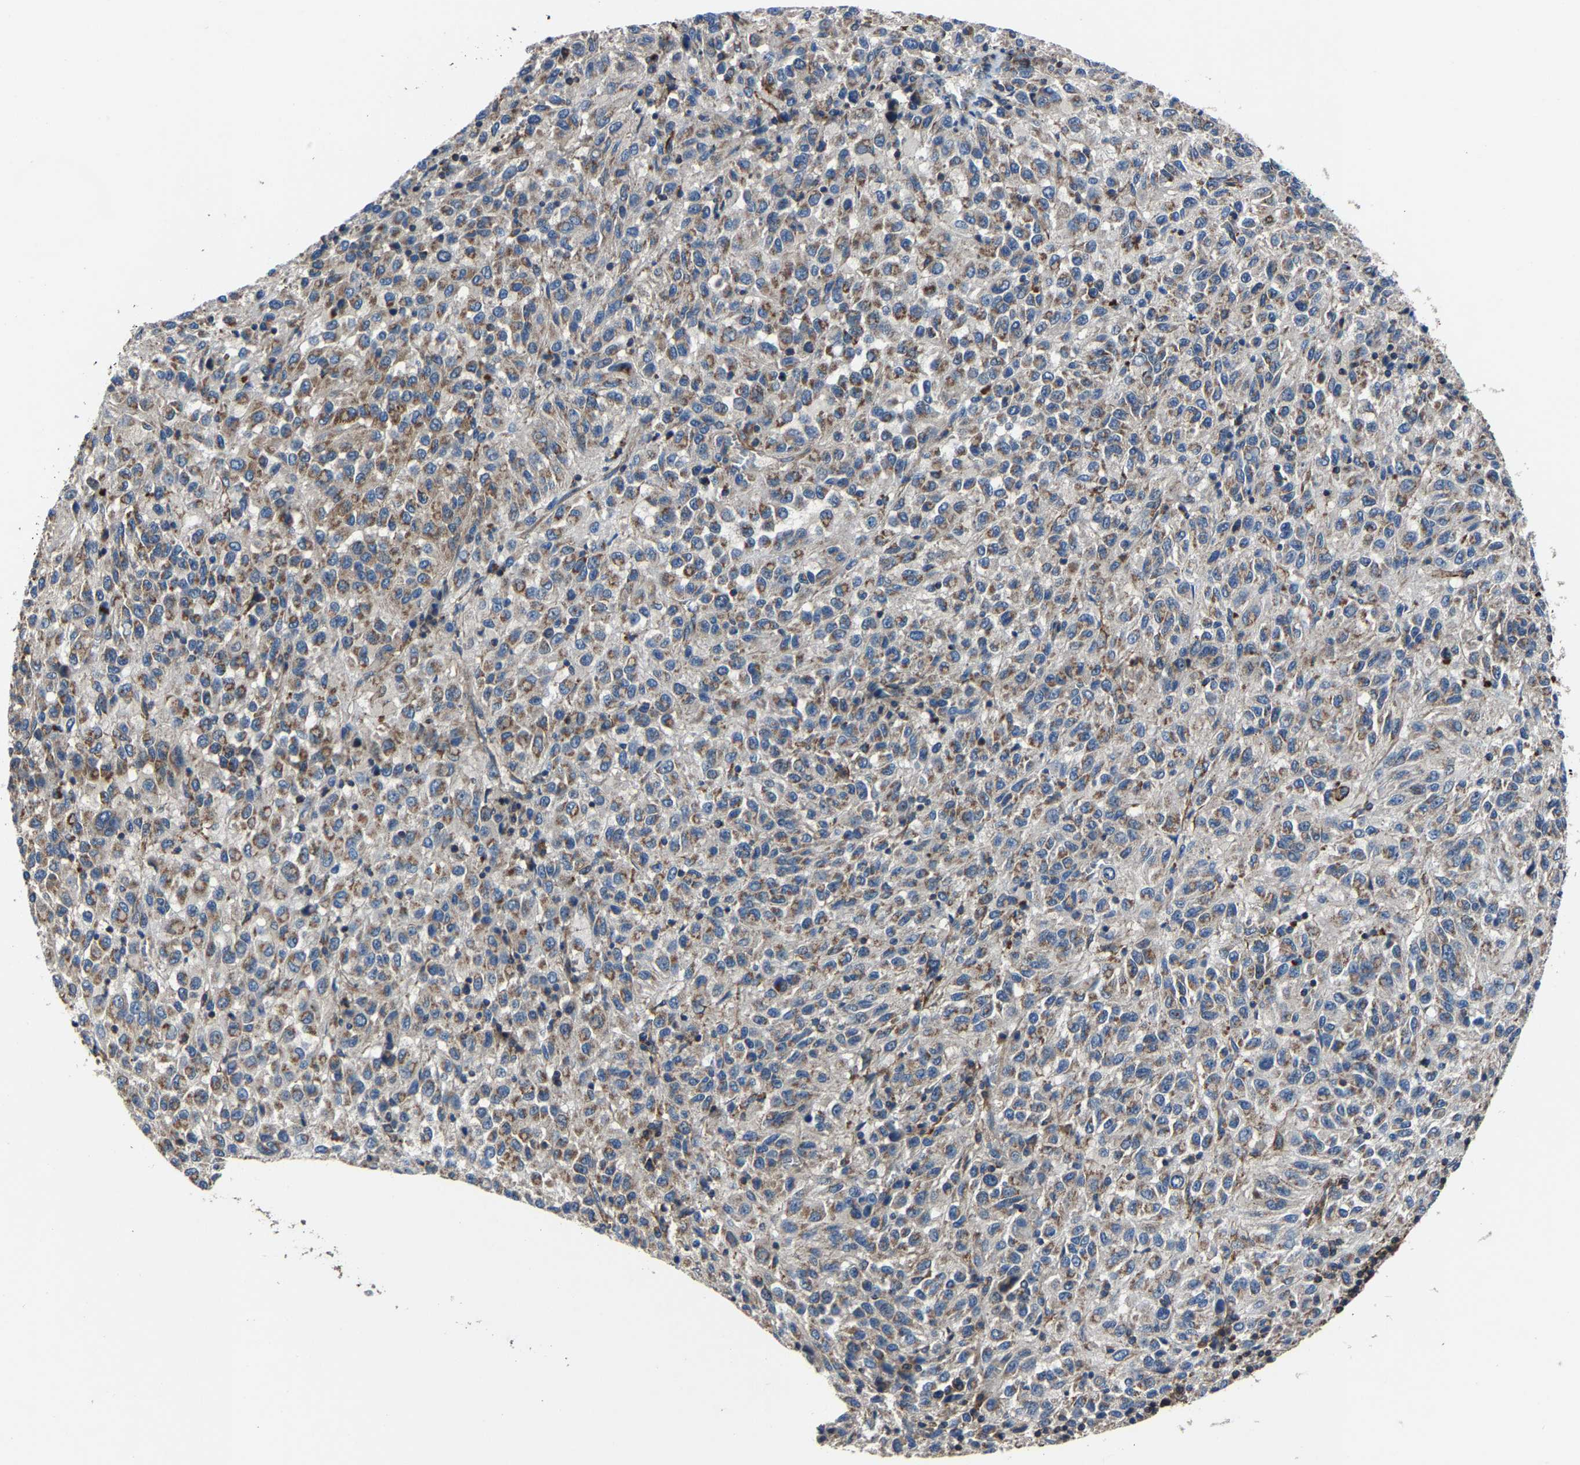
{"staining": {"intensity": "moderate", "quantity": "<25%", "location": "cytoplasmic/membranous"}, "tissue": "melanoma", "cell_type": "Tumor cells", "image_type": "cancer", "snomed": [{"axis": "morphology", "description": "Malignant melanoma, Metastatic site"}, {"axis": "topography", "description": "Lung"}], "caption": "A micrograph of human malignant melanoma (metastatic site) stained for a protein demonstrates moderate cytoplasmic/membranous brown staining in tumor cells.", "gene": "KIAA1958", "patient": {"sex": "male", "age": 64}}